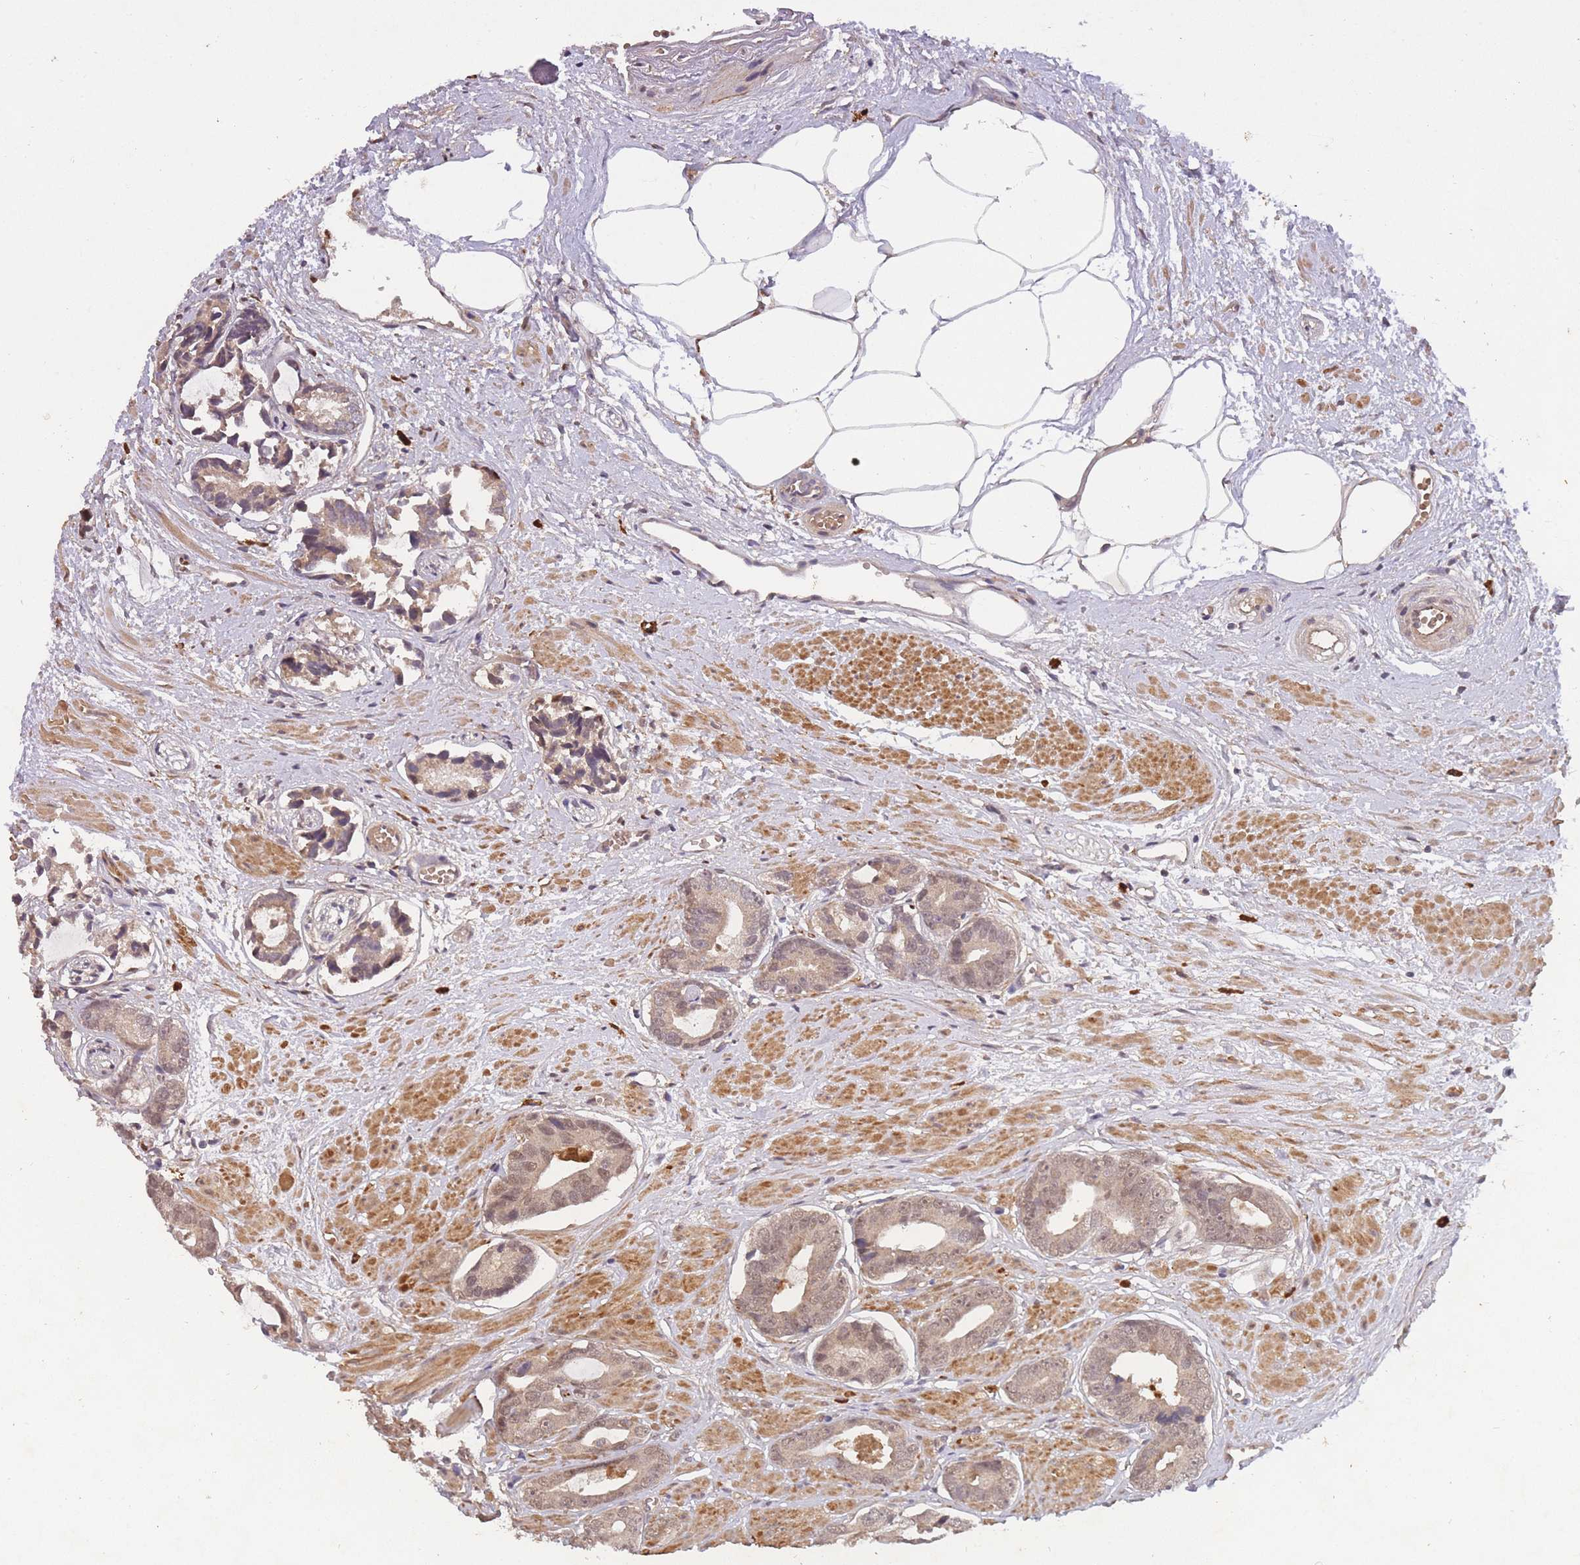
{"staining": {"intensity": "weak", "quantity": ">75%", "location": "cytoplasmic/membranous,nuclear"}, "tissue": "prostate cancer", "cell_type": "Tumor cells", "image_type": "cancer", "snomed": [{"axis": "morphology", "description": "Adenocarcinoma, Low grade"}, {"axis": "topography", "description": "Prostate"}], "caption": "Protein expression analysis of human low-grade adenocarcinoma (prostate) reveals weak cytoplasmic/membranous and nuclear expression in approximately >75% of tumor cells. The protein of interest is shown in brown color, while the nuclei are stained blue.", "gene": "SMC6", "patient": {"sex": "male", "age": 64}}